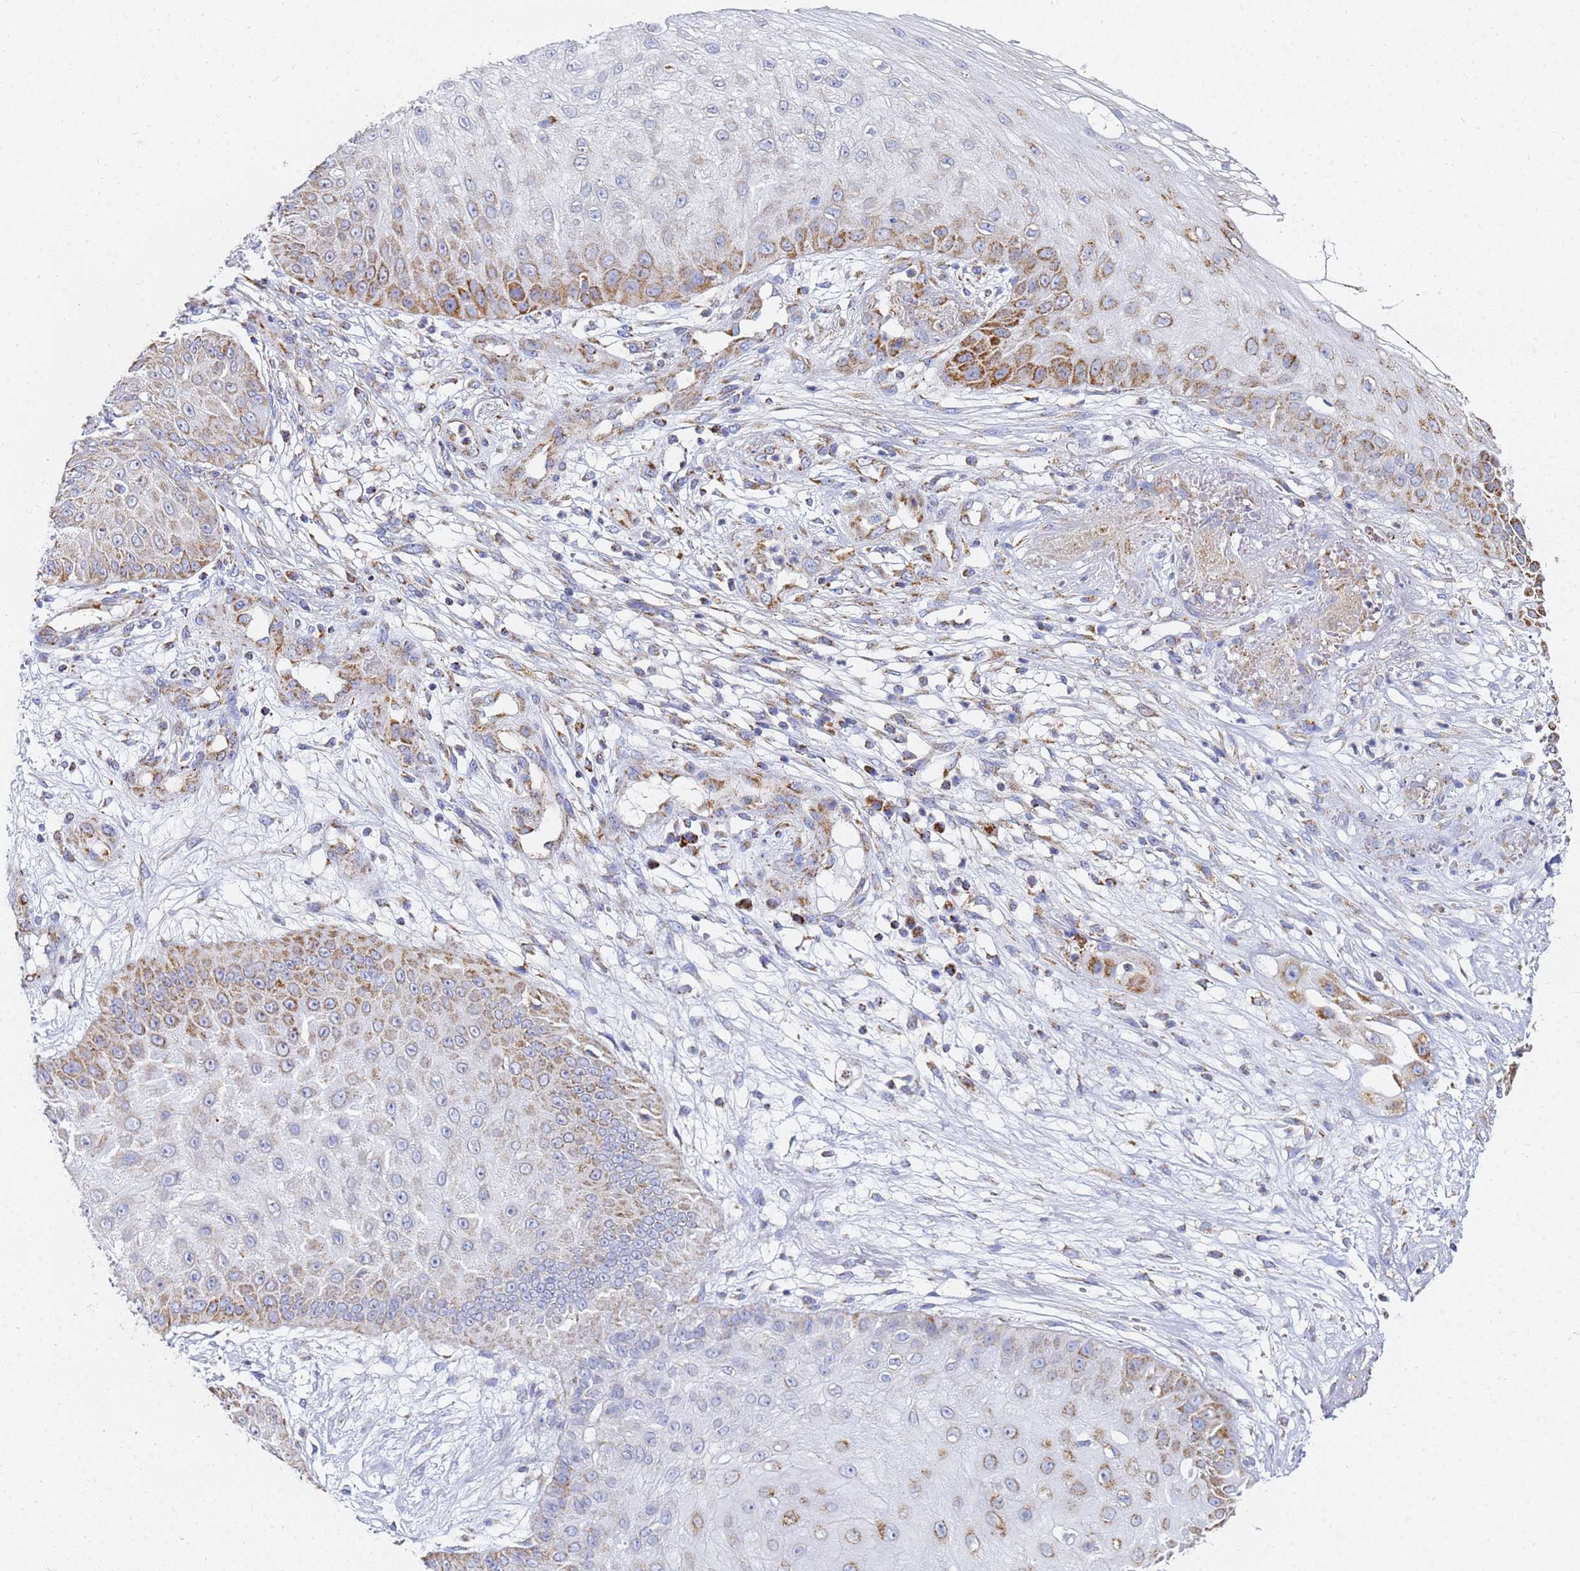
{"staining": {"intensity": "strong", "quantity": "25%-75%", "location": "cytoplasmic/membranous"}, "tissue": "skin cancer", "cell_type": "Tumor cells", "image_type": "cancer", "snomed": [{"axis": "morphology", "description": "Squamous cell carcinoma, NOS"}, {"axis": "topography", "description": "Skin"}], "caption": "Squamous cell carcinoma (skin) stained with DAB IHC shows high levels of strong cytoplasmic/membranous expression in about 25%-75% of tumor cells.", "gene": "CNIH4", "patient": {"sex": "male", "age": 70}}